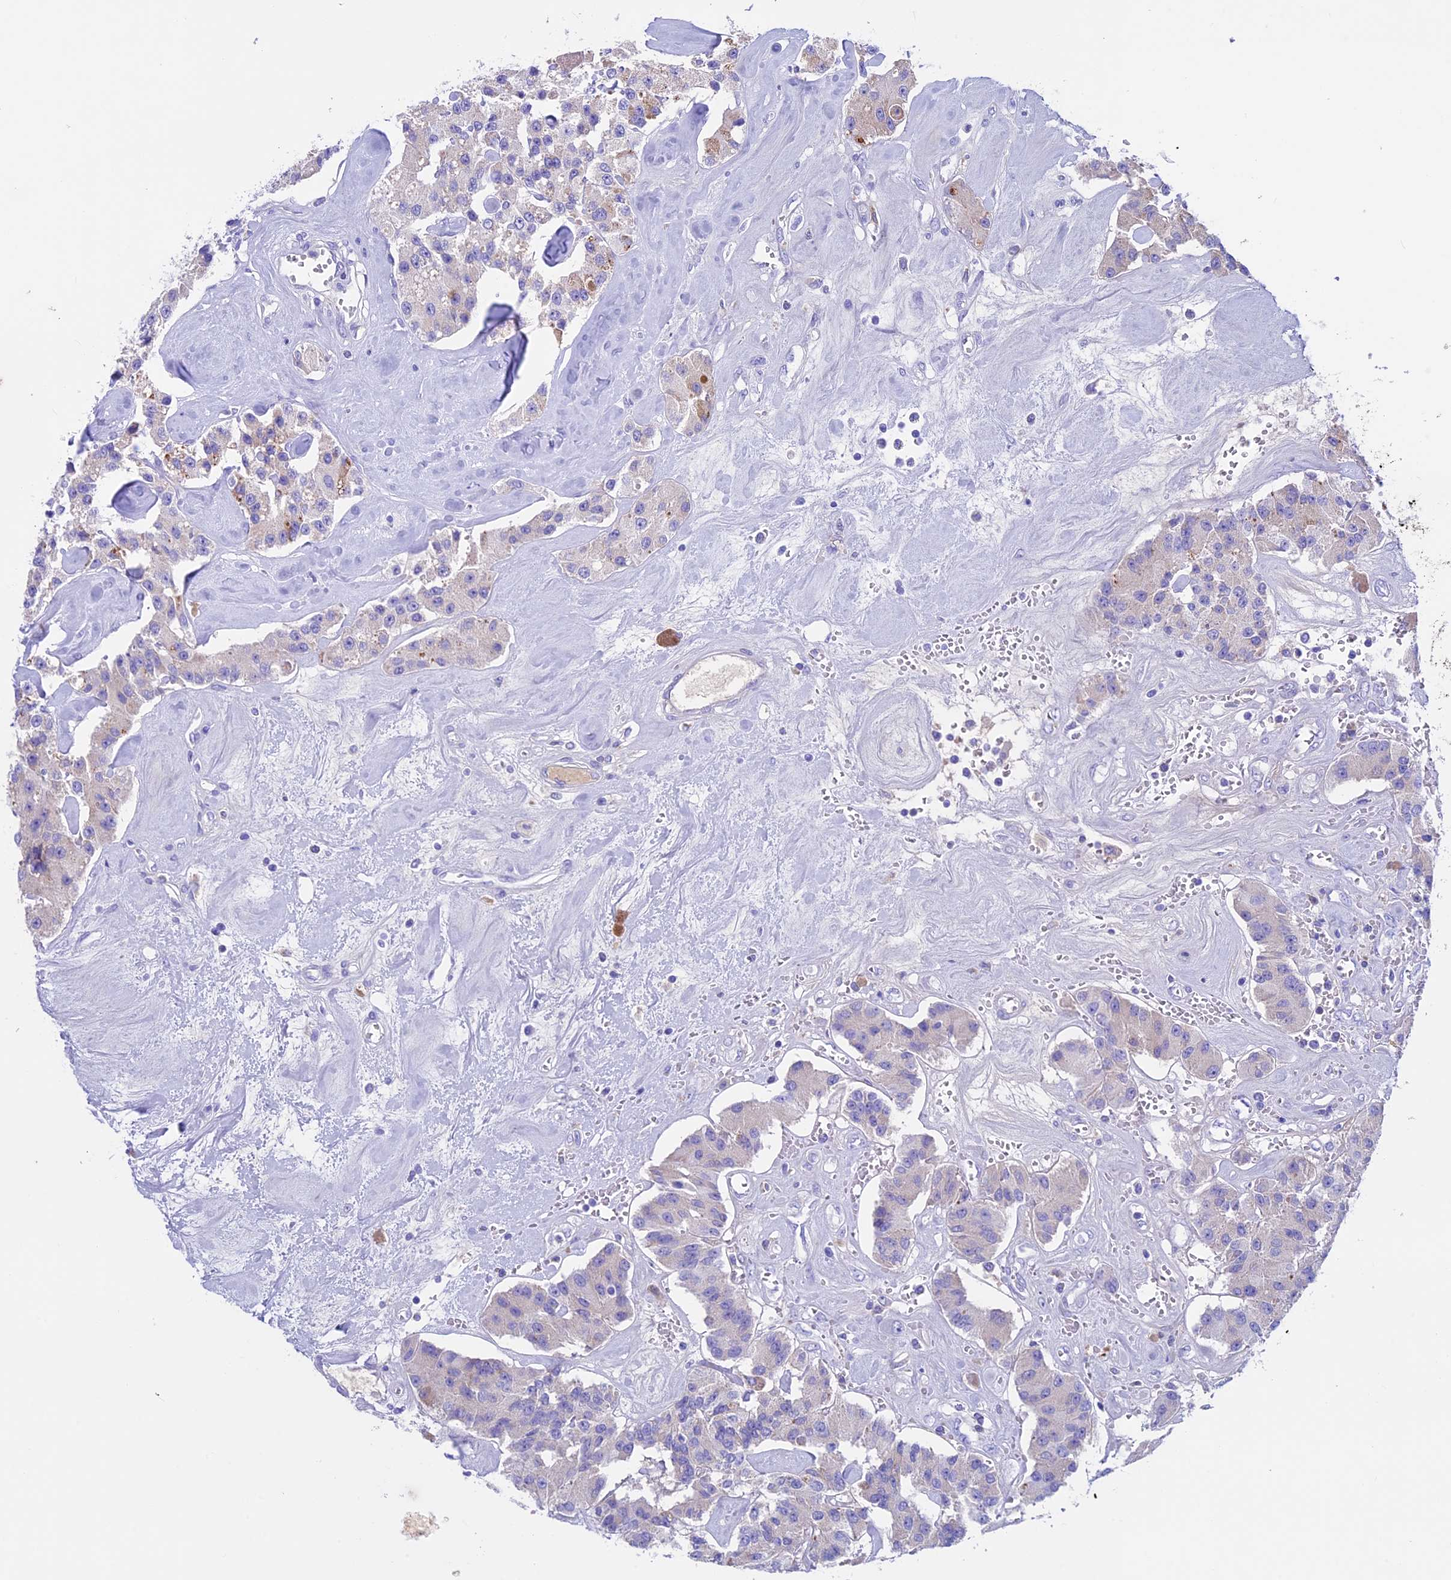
{"staining": {"intensity": "negative", "quantity": "none", "location": "none"}, "tissue": "carcinoid", "cell_type": "Tumor cells", "image_type": "cancer", "snomed": [{"axis": "morphology", "description": "Carcinoid, malignant, NOS"}, {"axis": "topography", "description": "Pancreas"}], "caption": "Immunohistochemistry (IHC) of human carcinoid displays no staining in tumor cells. (DAB (3,3'-diaminobenzidine) immunohistochemistry (IHC), high magnification).", "gene": "IGSF6", "patient": {"sex": "male", "age": 41}}